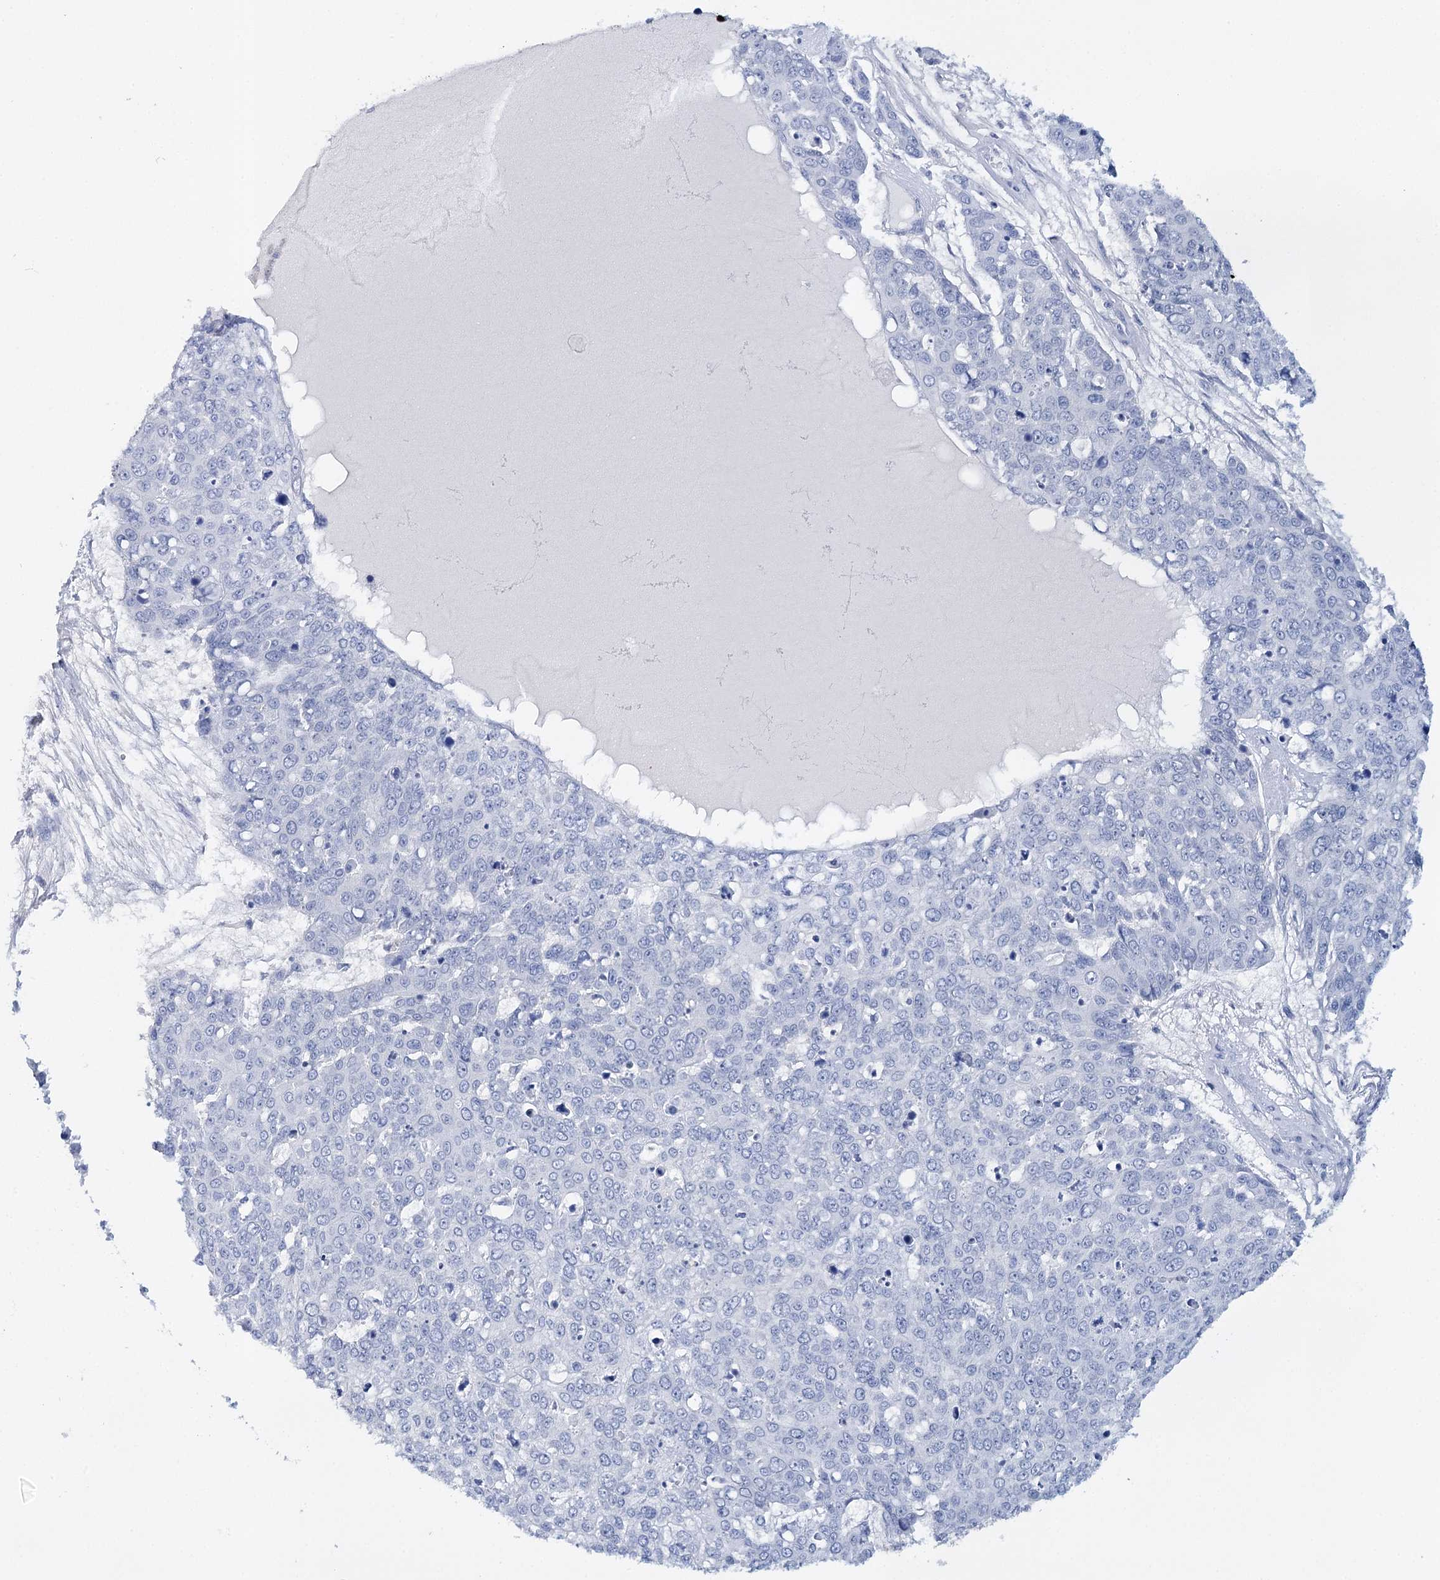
{"staining": {"intensity": "negative", "quantity": "none", "location": "none"}, "tissue": "skin cancer", "cell_type": "Tumor cells", "image_type": "cancer", "snomed": [{"axis": "morphology", "description": "Squamous cell carcinoma, NOS"}, {"axis": "topography", "description": "Skin"}], "caption": "Tumor cells are negative for protein expression in human skin cancer.", "gene": "CEACAM8", "patient": {"sex": "male", "age": 71}}